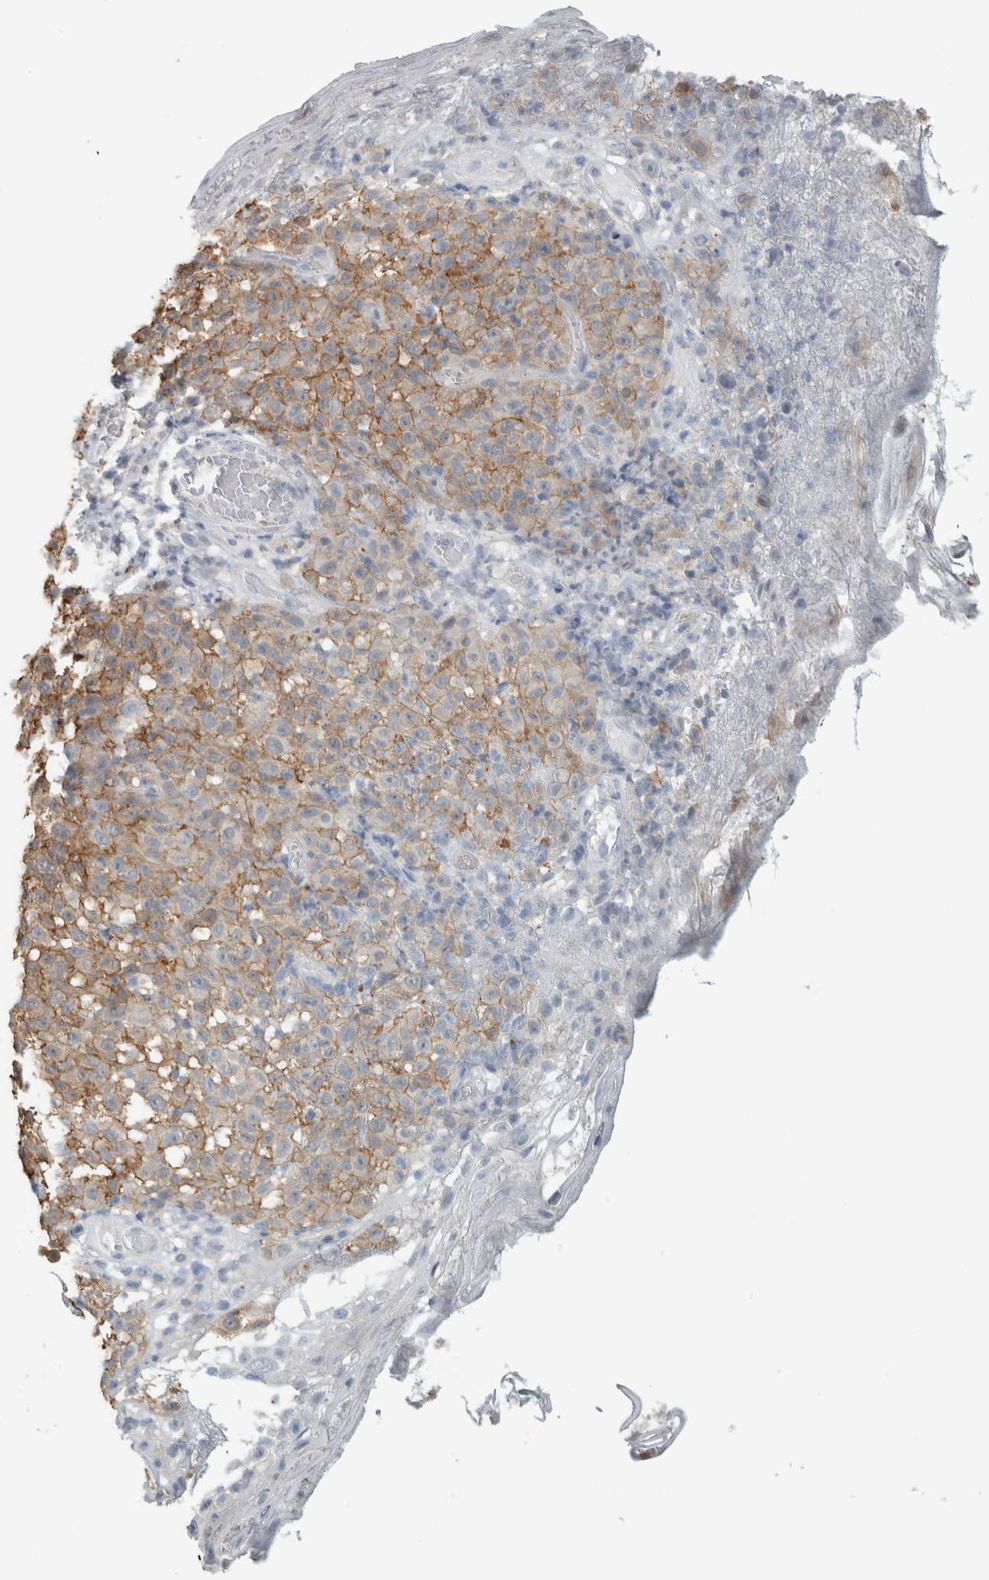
{"staining": {"intensity": "moderate", "quantity": "<25%", "location": "cytoplasmic/membranous"}, "tissue": "melanoma", "cell_type": "Tumor cells", "image_type": "cancer", "snomed": [{"axis": "morphology", "description": "Malignant melanoma, NOS"}, {"axis": "topography", "description": "Skin"}], "caption": "Moderate cytoplasmic/membranous positivity for a protein is identified in about <25% of tumor cells of melanoma using immunohistochemistry.", "gene": "SCIN", "patient": {"sex": "female", "age": 82}}